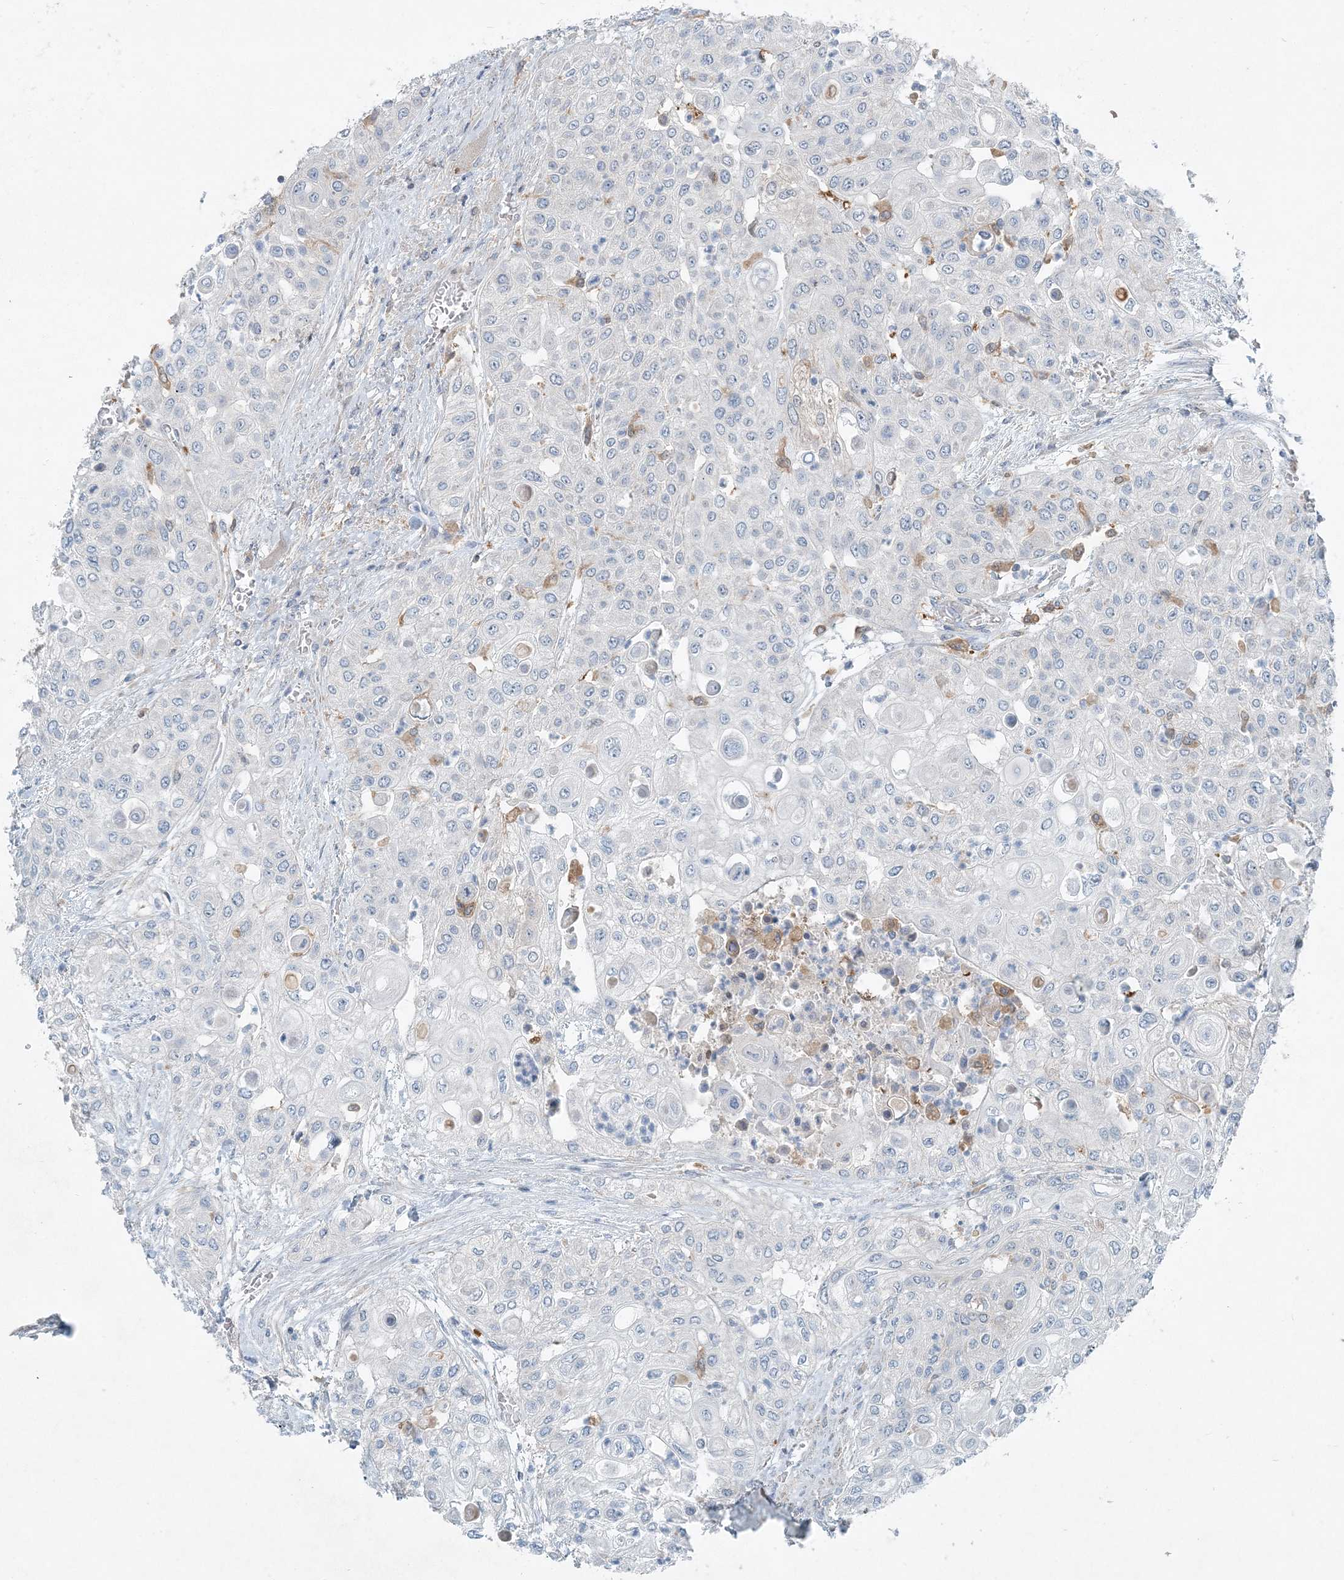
{"staining": {"intensity": "negative", "quantity": "none", "location": "none"}, "tissue": "urothelial cancer", "cell_type": "Tumor cells", "image_type": "cancer", "snomed": [{"axis": "morphology", "description": "Urothelial carcinoma, High grade"}, {"axis": "topography", "description": "Urinary bladder"}], "caption": "Tumor cells show no significant positivity in high-grade urothelial carcinoma. (Immunohistochemistry (ihc), brightfield microscopy, high magnification).", "gene": "ARMH1", "patient": {"sex": "female", "age": 79}}